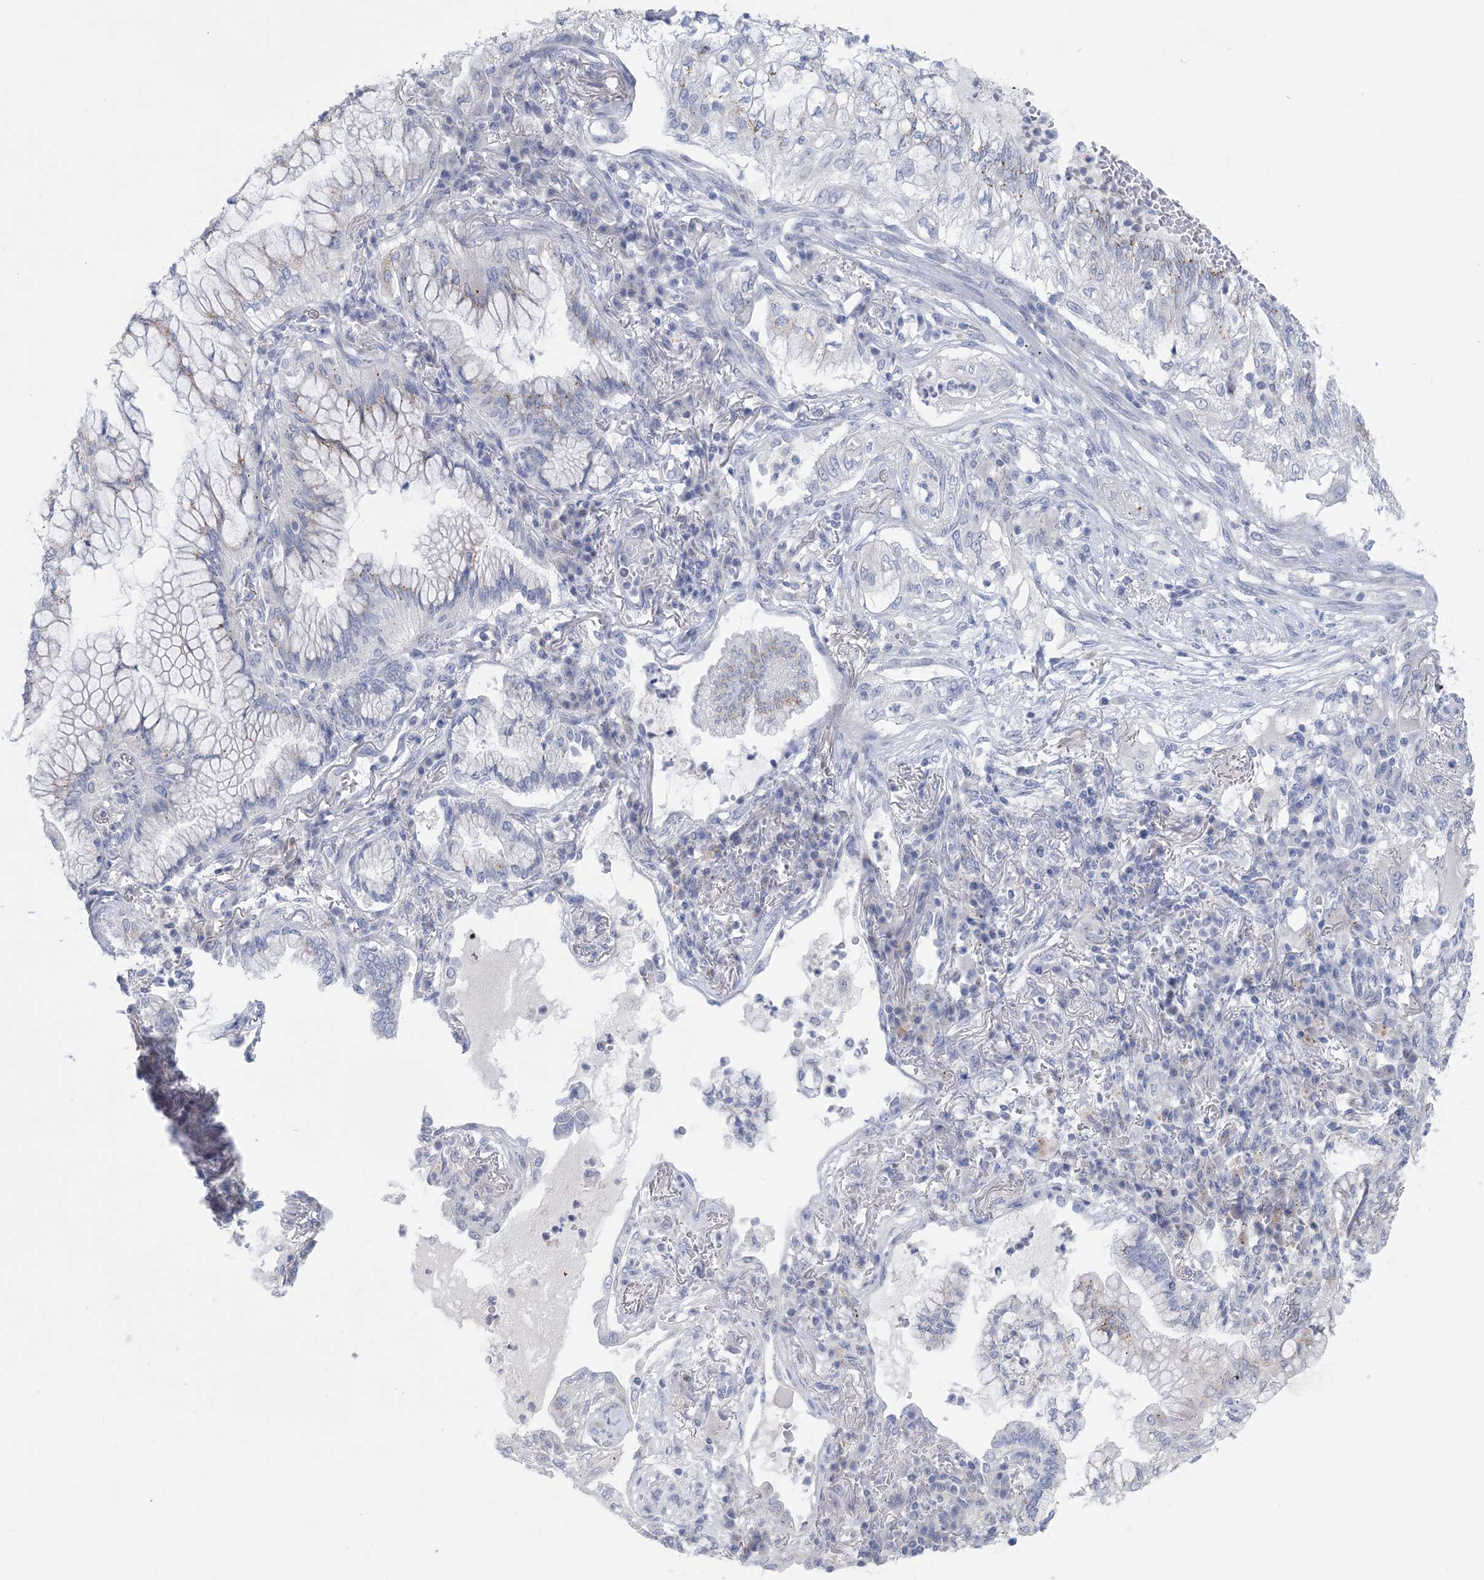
{"staining": {"intensity": "negative", "quantity": "none", "location": "none"}, "tissue": "lung cancer", "cell_type": "Tumor cells", "image_type": "cancer", "snomed": [{"axis": "morphology", "description": "Adenocarcinoma, NOS"}, {"axis": "topography", "description": "Lung"}], "caption": "Adenocarcinoma (lung) was stained to show a protein in brown. There is no significant positivity in tumor cells. (Immunohistochemistry (ihc), brightfield microscopy, high magnification).", "gene": "GABRG1", "patient": {"sex": "female", "age": 70}}